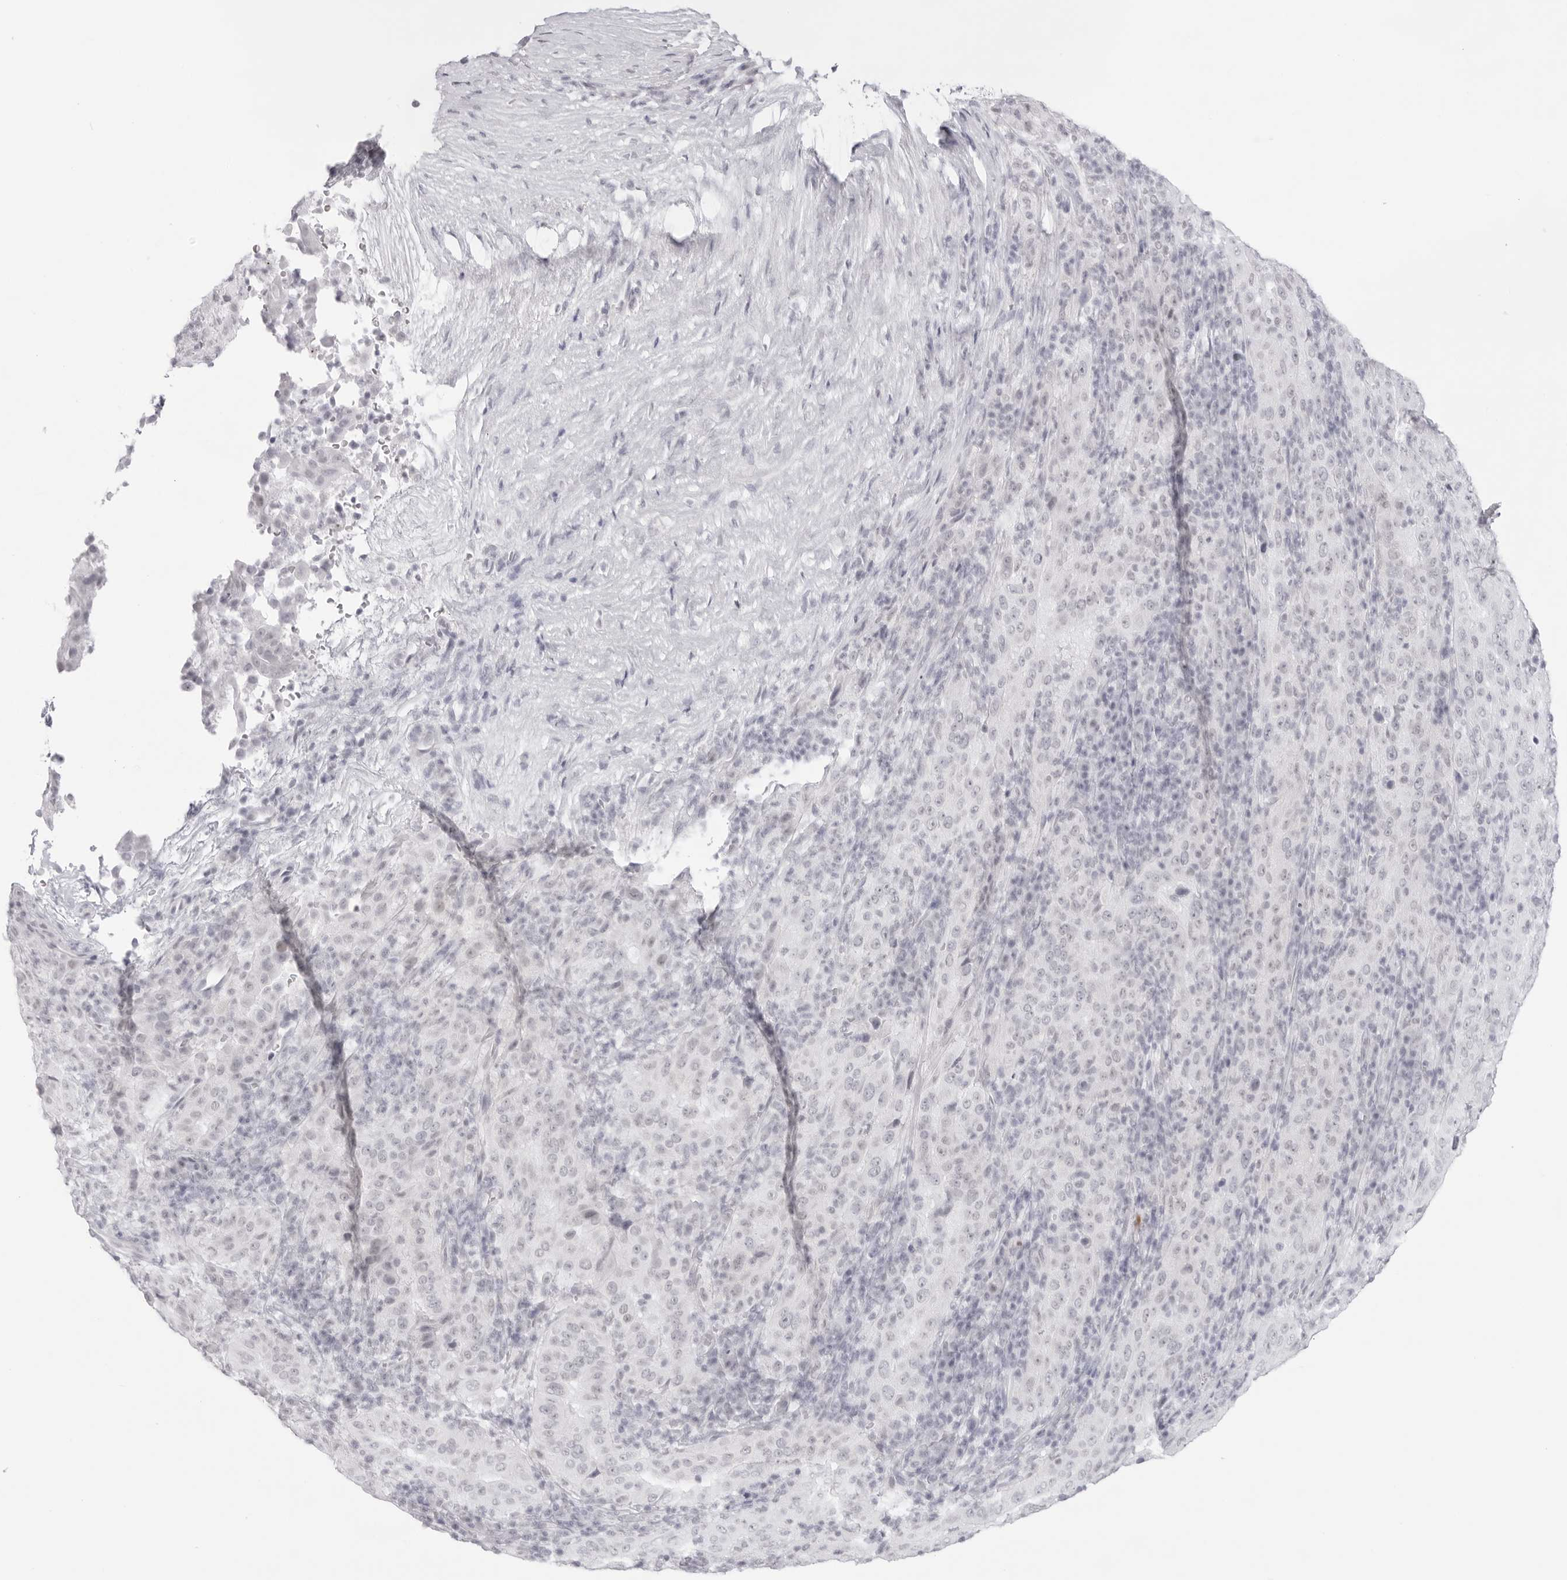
{"staining": {"intensity": "negative", "quantity": "none", "location": "none"}, "tissue": "pancreatic cancer", "cell_type": "Tumor cells", "image_type": "cancer", "snomed": [{"axis": "morphology", "description": "Adenocarcinoma, NOS"}, {"axis": "topography", "description": "Pancreas"}], "caption": "This is an immunohistochemistry (IHC) histopathology image of pancreatic adenocarcinoma. There is no expression in tumor cells.", "gene": "KLK12", "patient": {"sex": "male", "age": 63}}